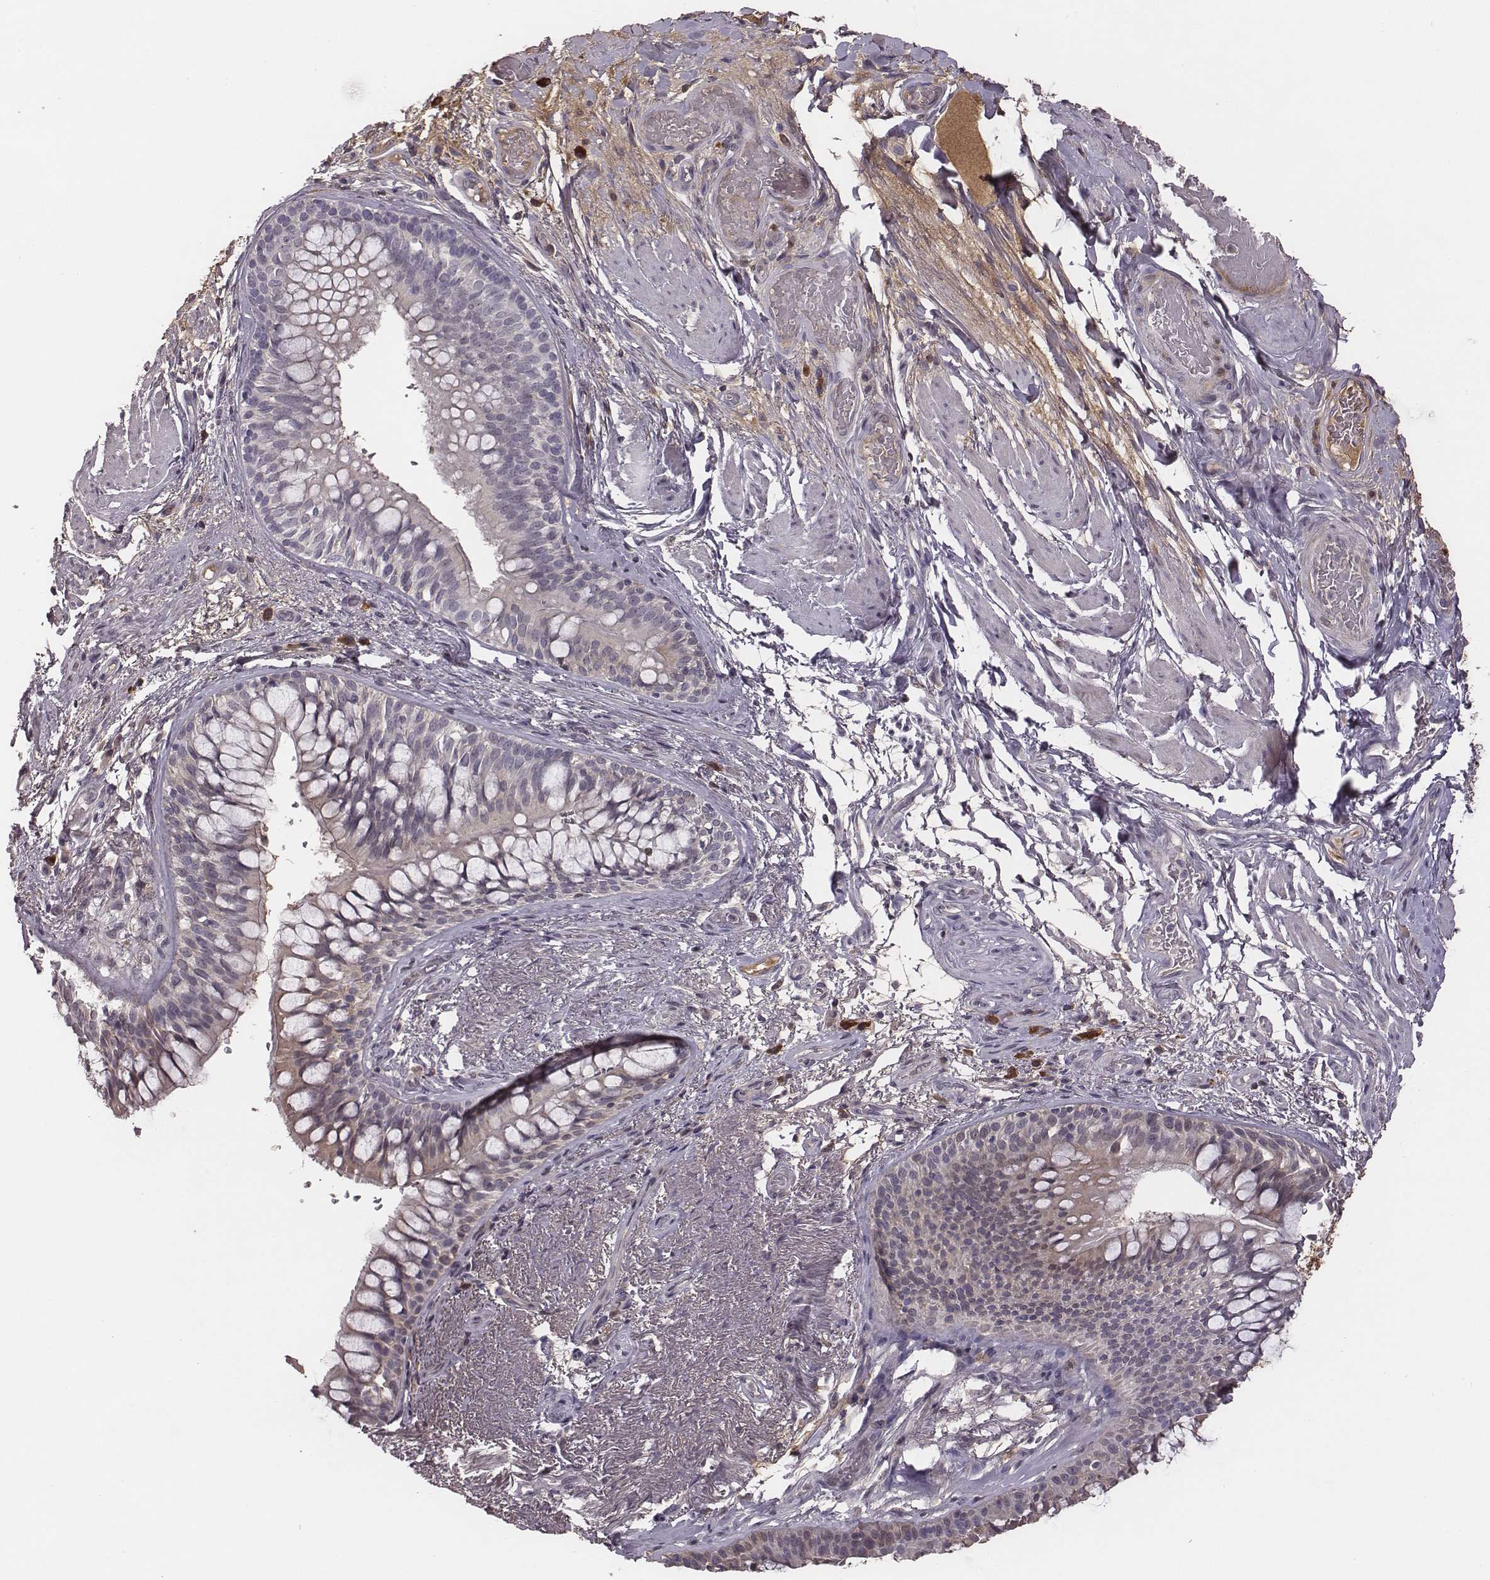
{"staining": {"intensity": "negative", "quantity": "none", "location": "none"}, "tissue": "adipose tissue", "cell_type": "Adipocytes", "image_type": "normal", "snomed": [{"axis": "morphology", "description": "Normal tissue, NOS"}, {"axis": "topography", "description": "Cartilage tissue"}, {"axis": "topography", "description": "Bronchus"}], "caption": "DAB (3,3'-diaminobenzidine) immunohistochemical staining of benign adipose tissue exhibits no significant staining in adipocytes.", "gene": "SLC22A6", "patient": {"sex": "male", "age": 64}}